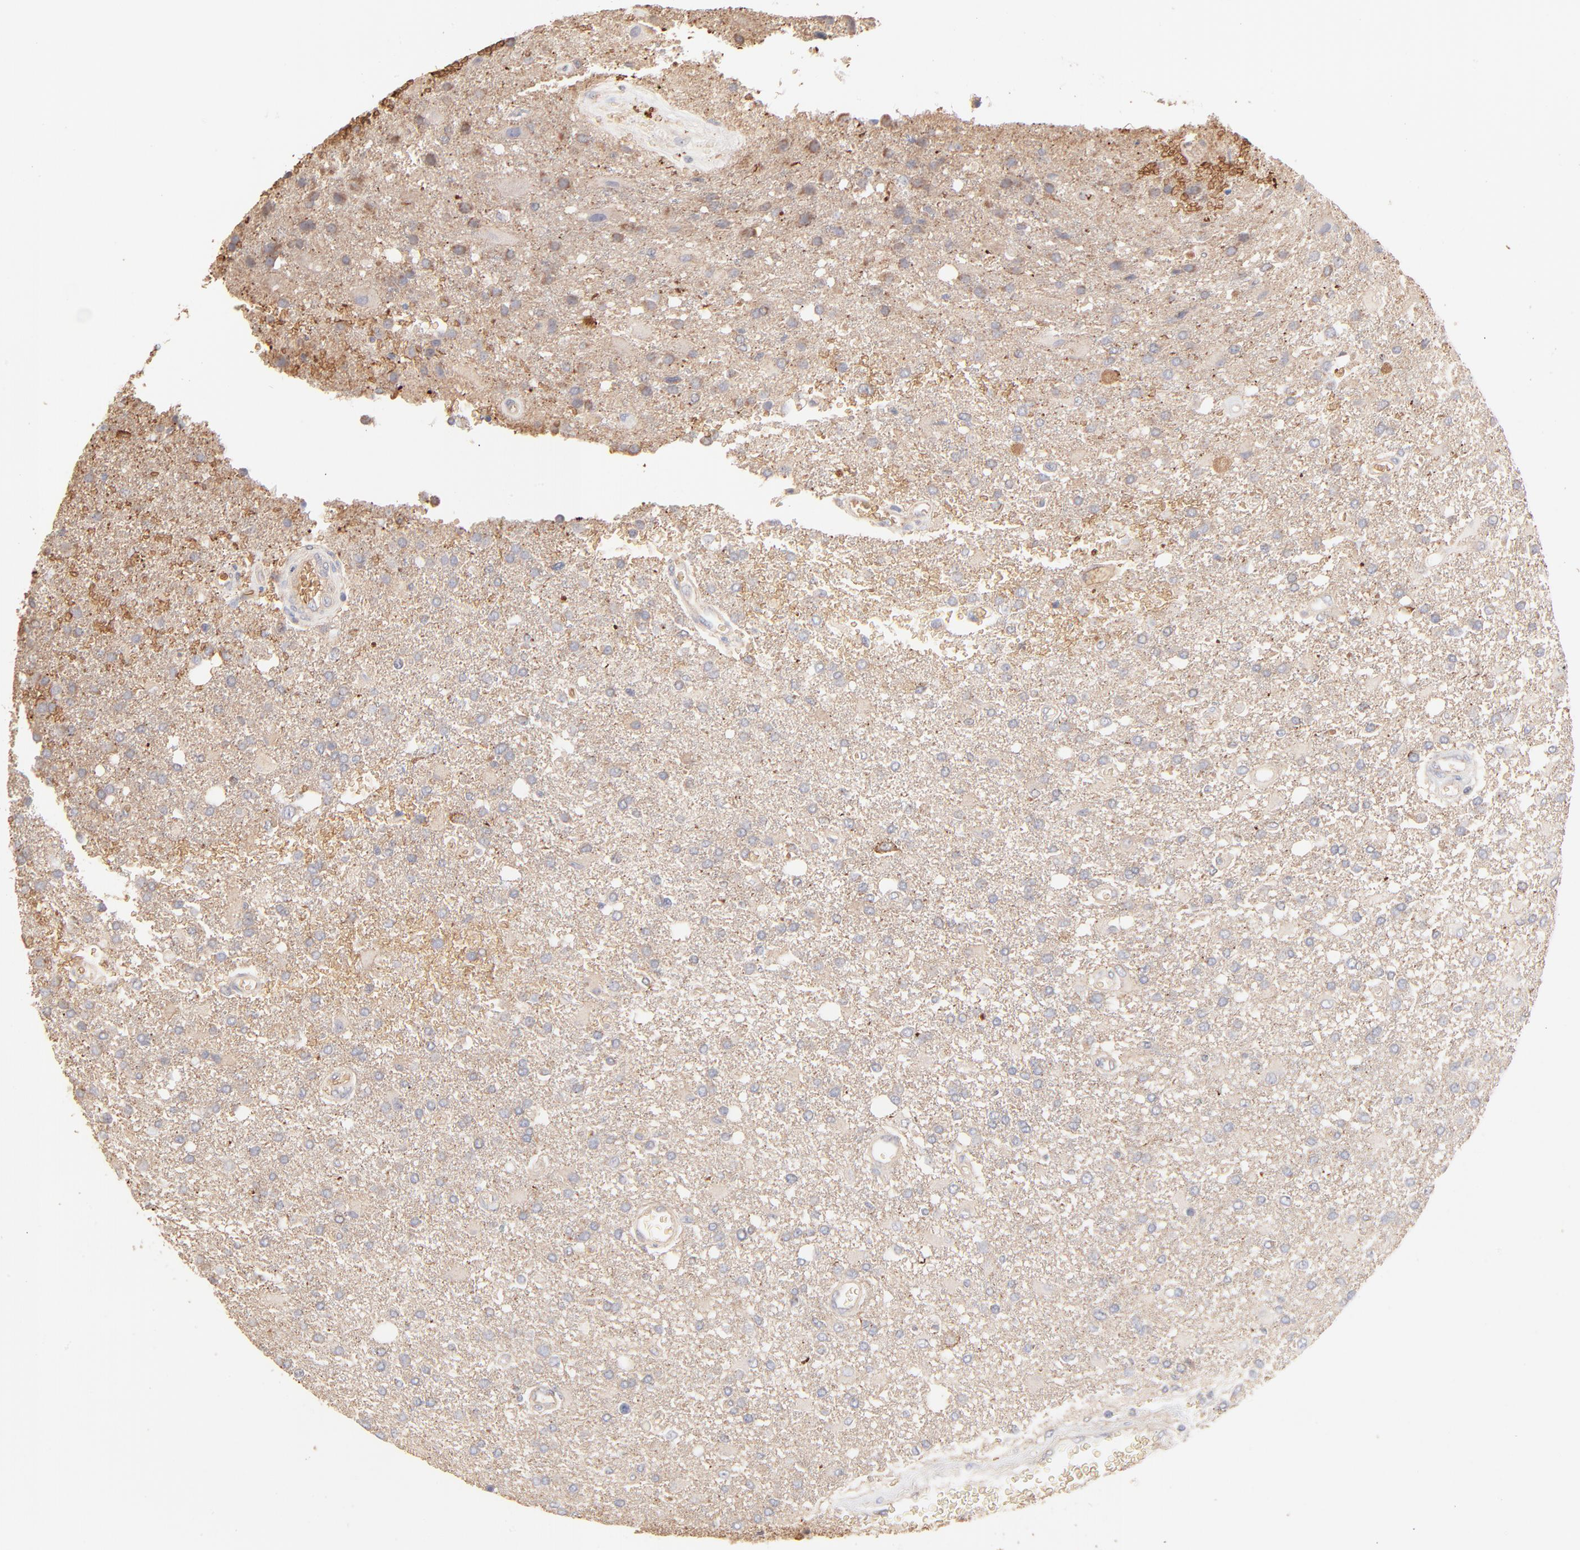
{"staining": {"intensity": "negative", "quantity": "none", "location": "none"}, "tissue": "glioma", "cell_type": "Tumor cells", "image_type": "cancer", "snomed": [{"axis": "morphology", "description": "Glioma, malignant, High grade"}, {"axis": "topography", "description": "Cerebral cortex"}], "caption": "Tumor cells show no significant positivity in malignant glioma (high-grade).", "gene": "SPTB", "patient": {"sex": "male", "age": 79}}